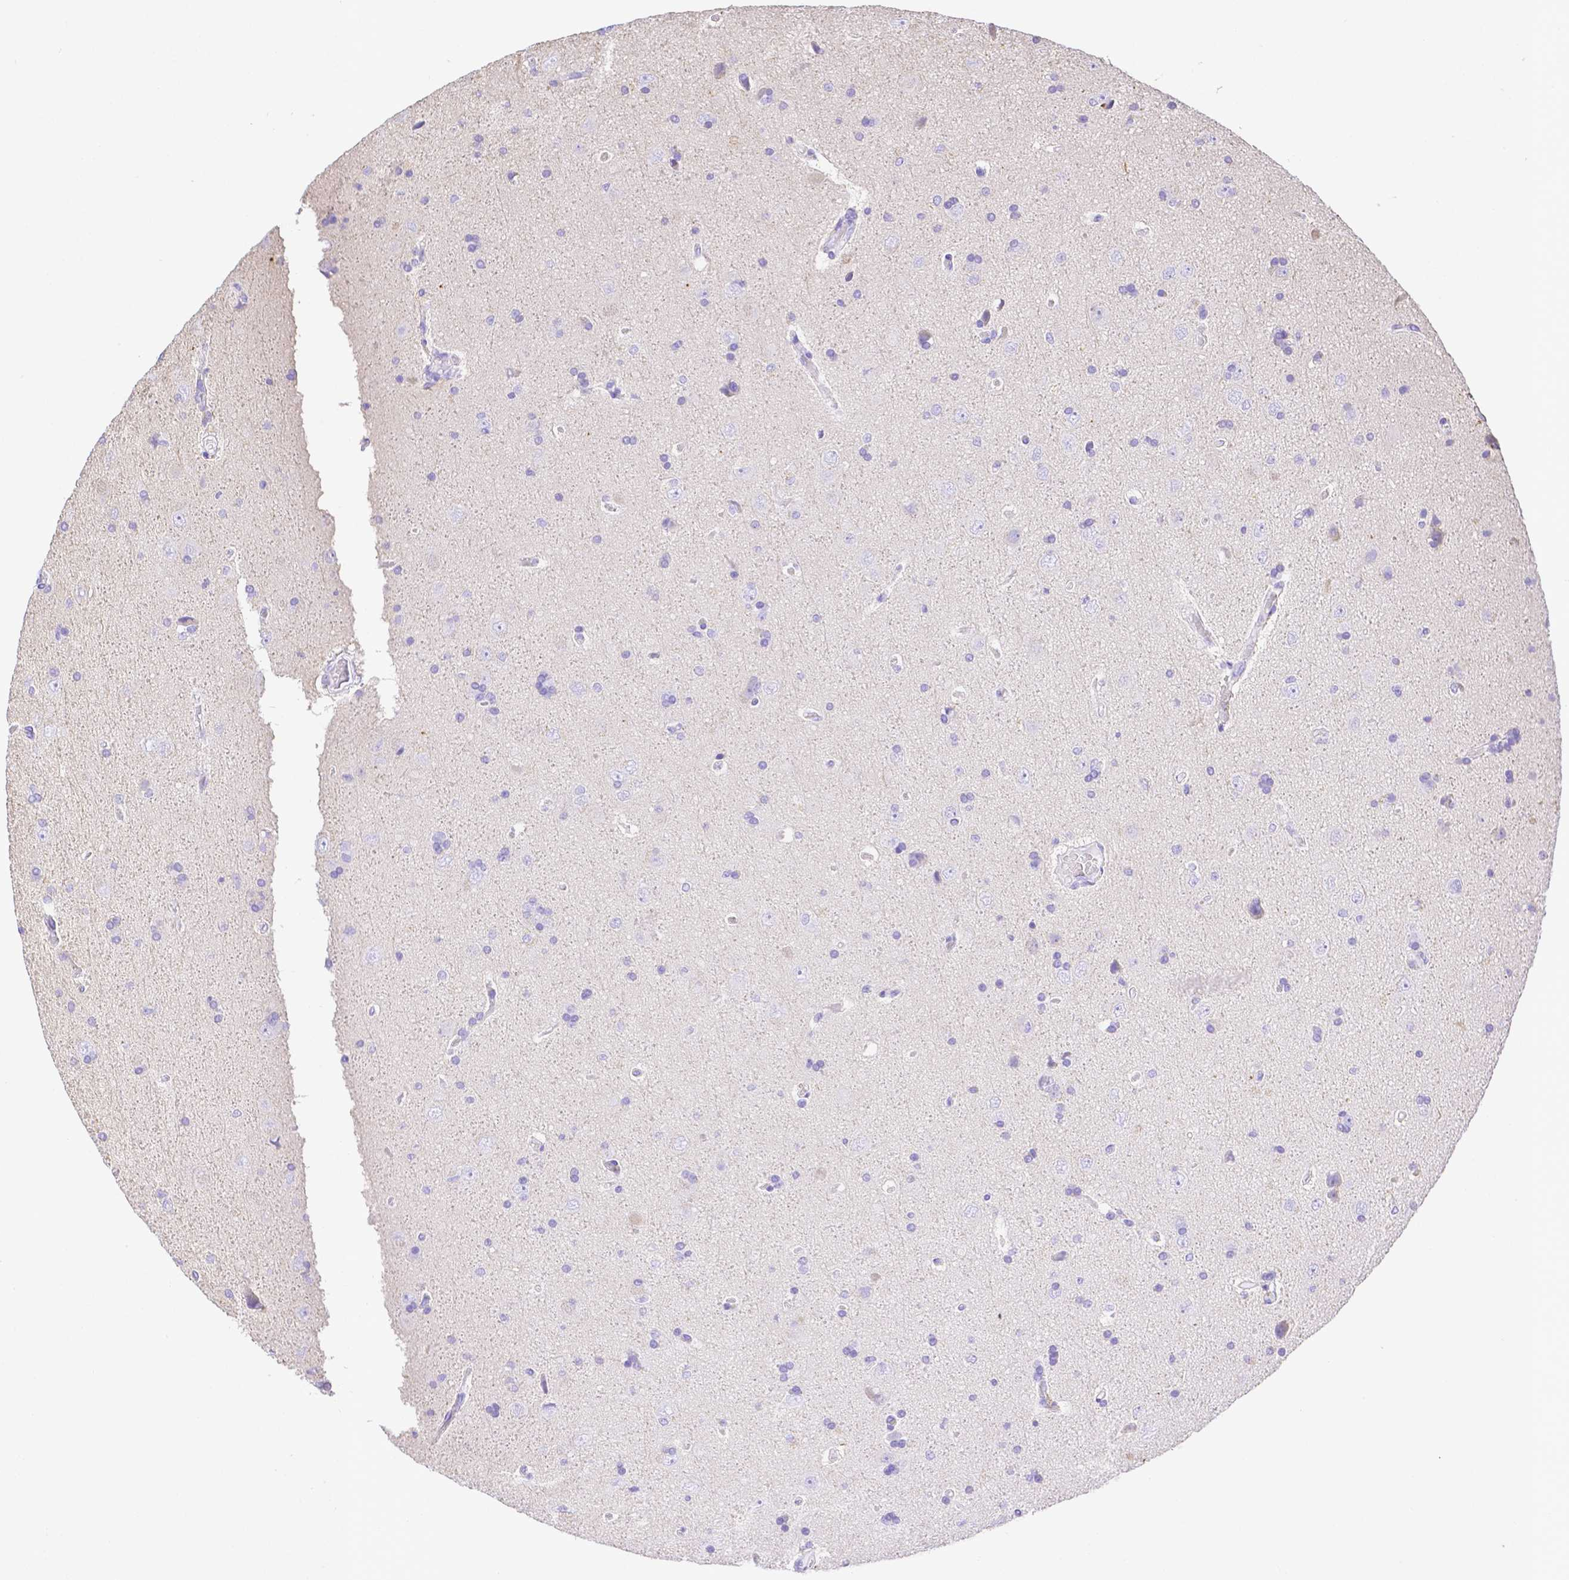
{"staining": {"intensity": "negative", "quantity": "none", "location": "none"}, "tissue": "glioma", "cell_type": "Tumor cells", "image_type": "cancer", "snomed": [{"axis": "morphology", "description": "Glioma, malignant, High grade"}, {"axis": "topography", "description": "Cerebral cortex"}], "caption": "Human glioma stained for a protein using IHC demonstrates no expression in tumor cells.", "gene": "SMR3A", "patient": {"sex": "male", "age": 70}}